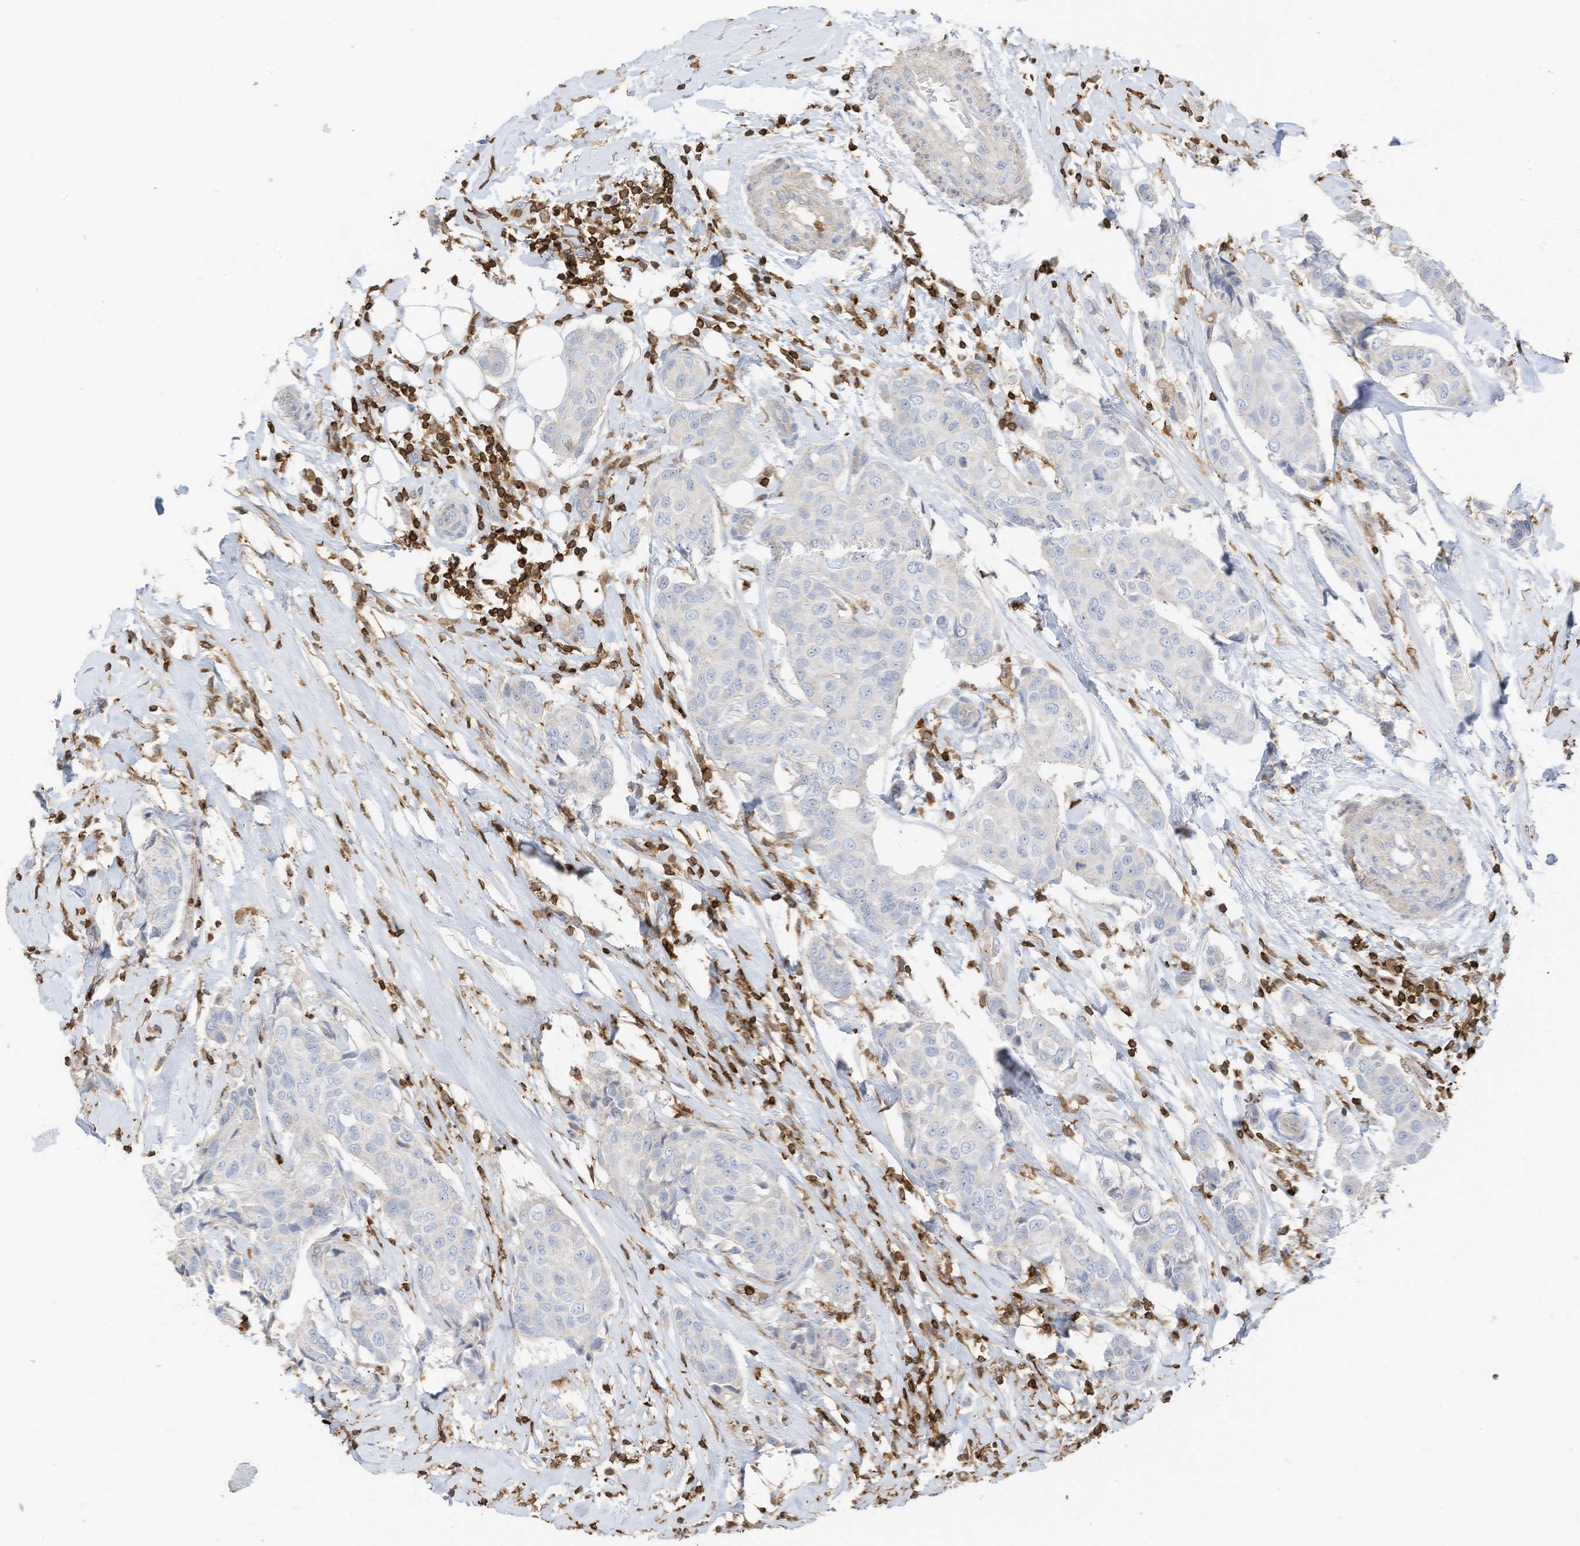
{"staining": {"intensity": "negative", "quantity": "none", "location": "none"}, "tissue": "breast cancer", "cell_type": "Tumor cells", "image_type": "cancer", "snomed": [{"axis": "morphology", "description": "Duct carcinoma"}, {"axis": "topography", "description": "Breast"}], "caption": "This is an IHC photomicrograph of breast infiltrating ductal carcinoma. There is no positivity in tumor cells.", "gene": "ARHGAP25", "patient": {"sex": "female", "age": 80}}